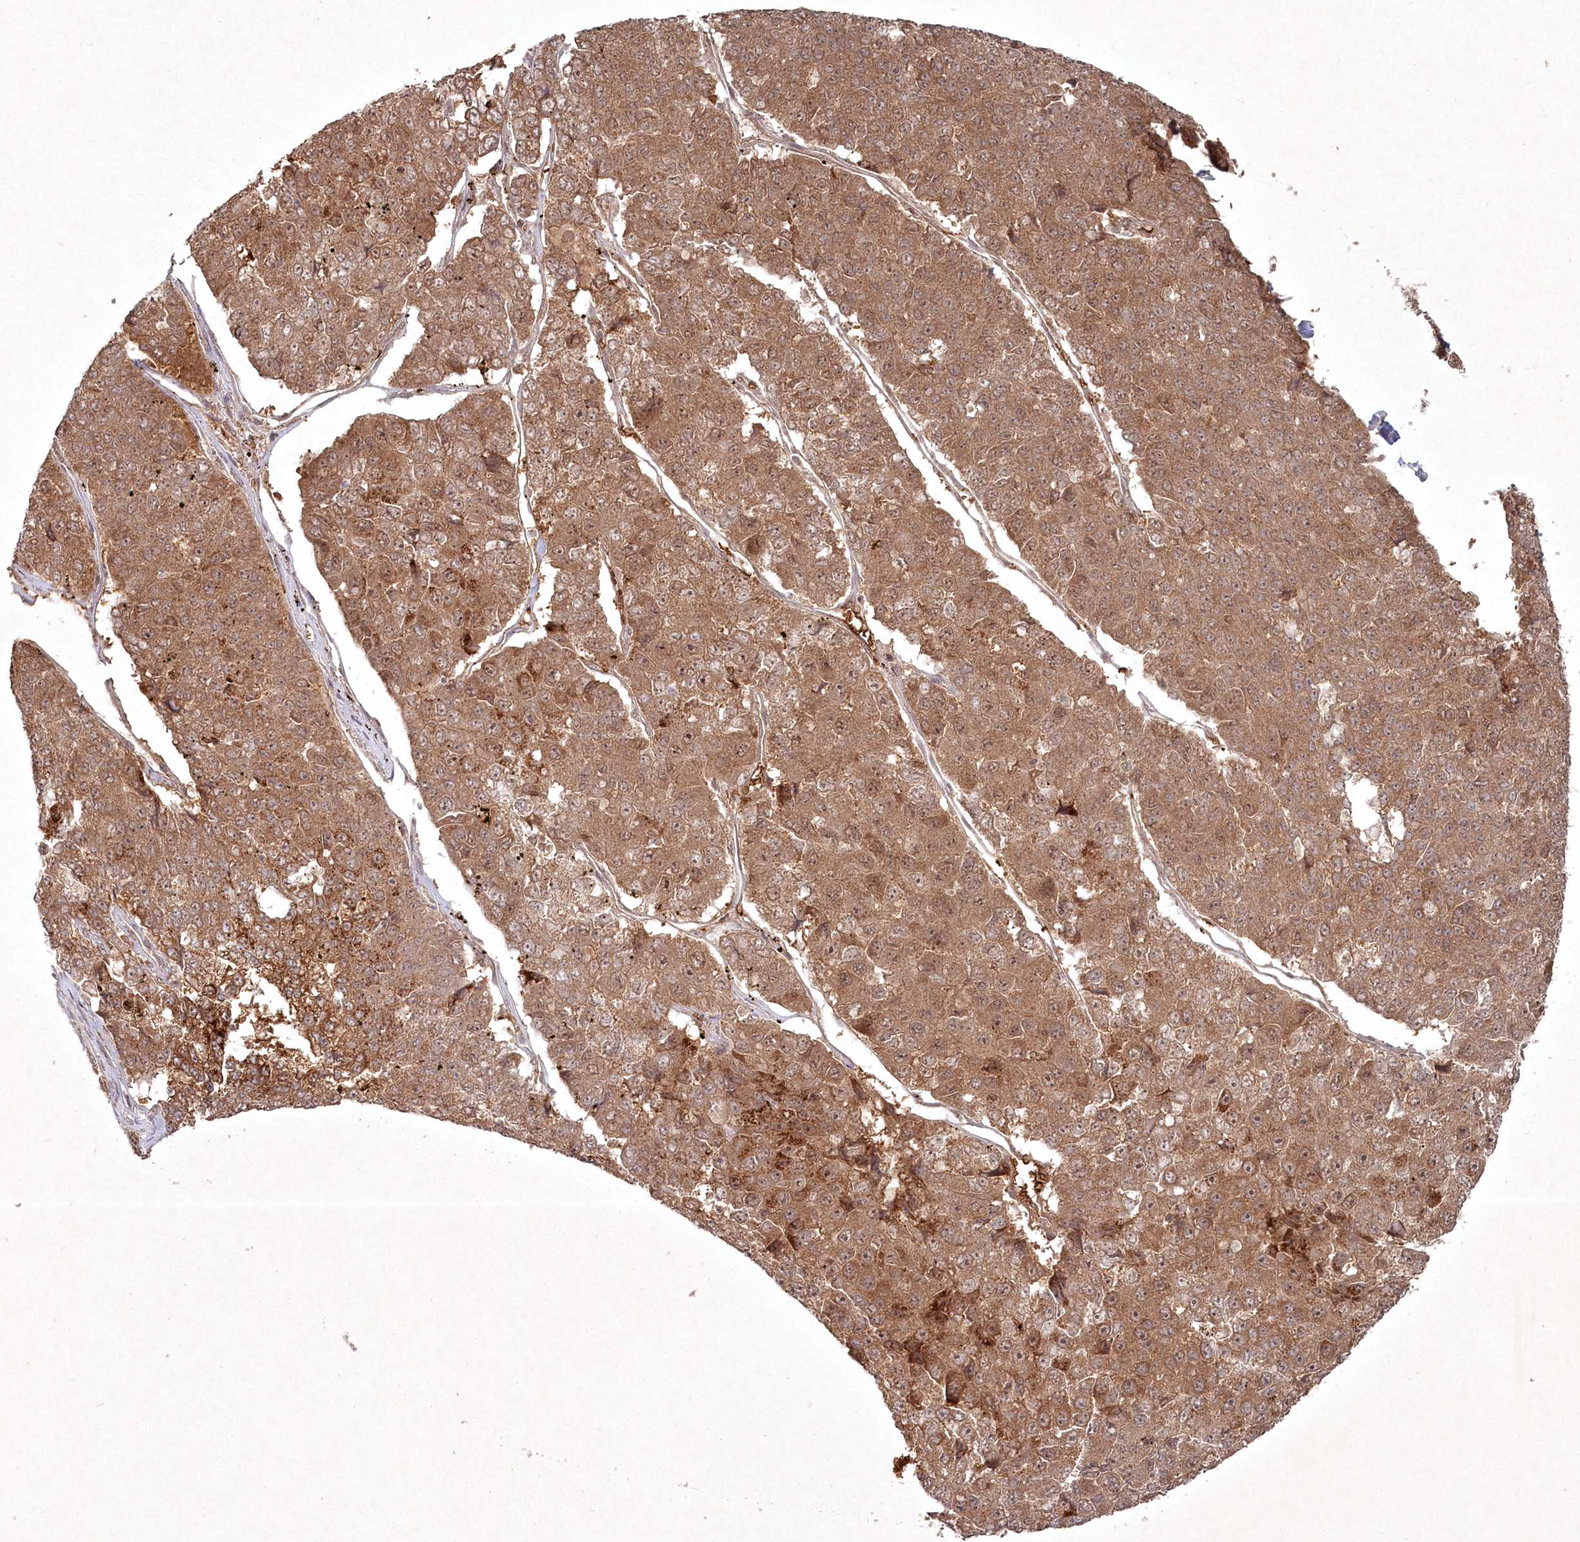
{"staining": {"intensity": "moderate", "quantity": ">75%", "location": "cytoplasmic/membranous,nuclear"}, "tissue": "pancreatic cancer", "cell_type": "Tumor cells", "image_type": "cancer", "snomed": [{"axis": "morphology", "description": "Adenocarcinoma, NOS"}, {"axis": "topography", "description": "Pancreas"}], "caption": "There is medium levels of moderate cytoplasmic/membranous and nuclear staining in tumor cells of pancreatic cancer (adenocarcinoma), as demonstrated by immunohistochemical staining (brown color).", "gene": "FBXL17", "patient": {"sex": "male", "age": 50}}